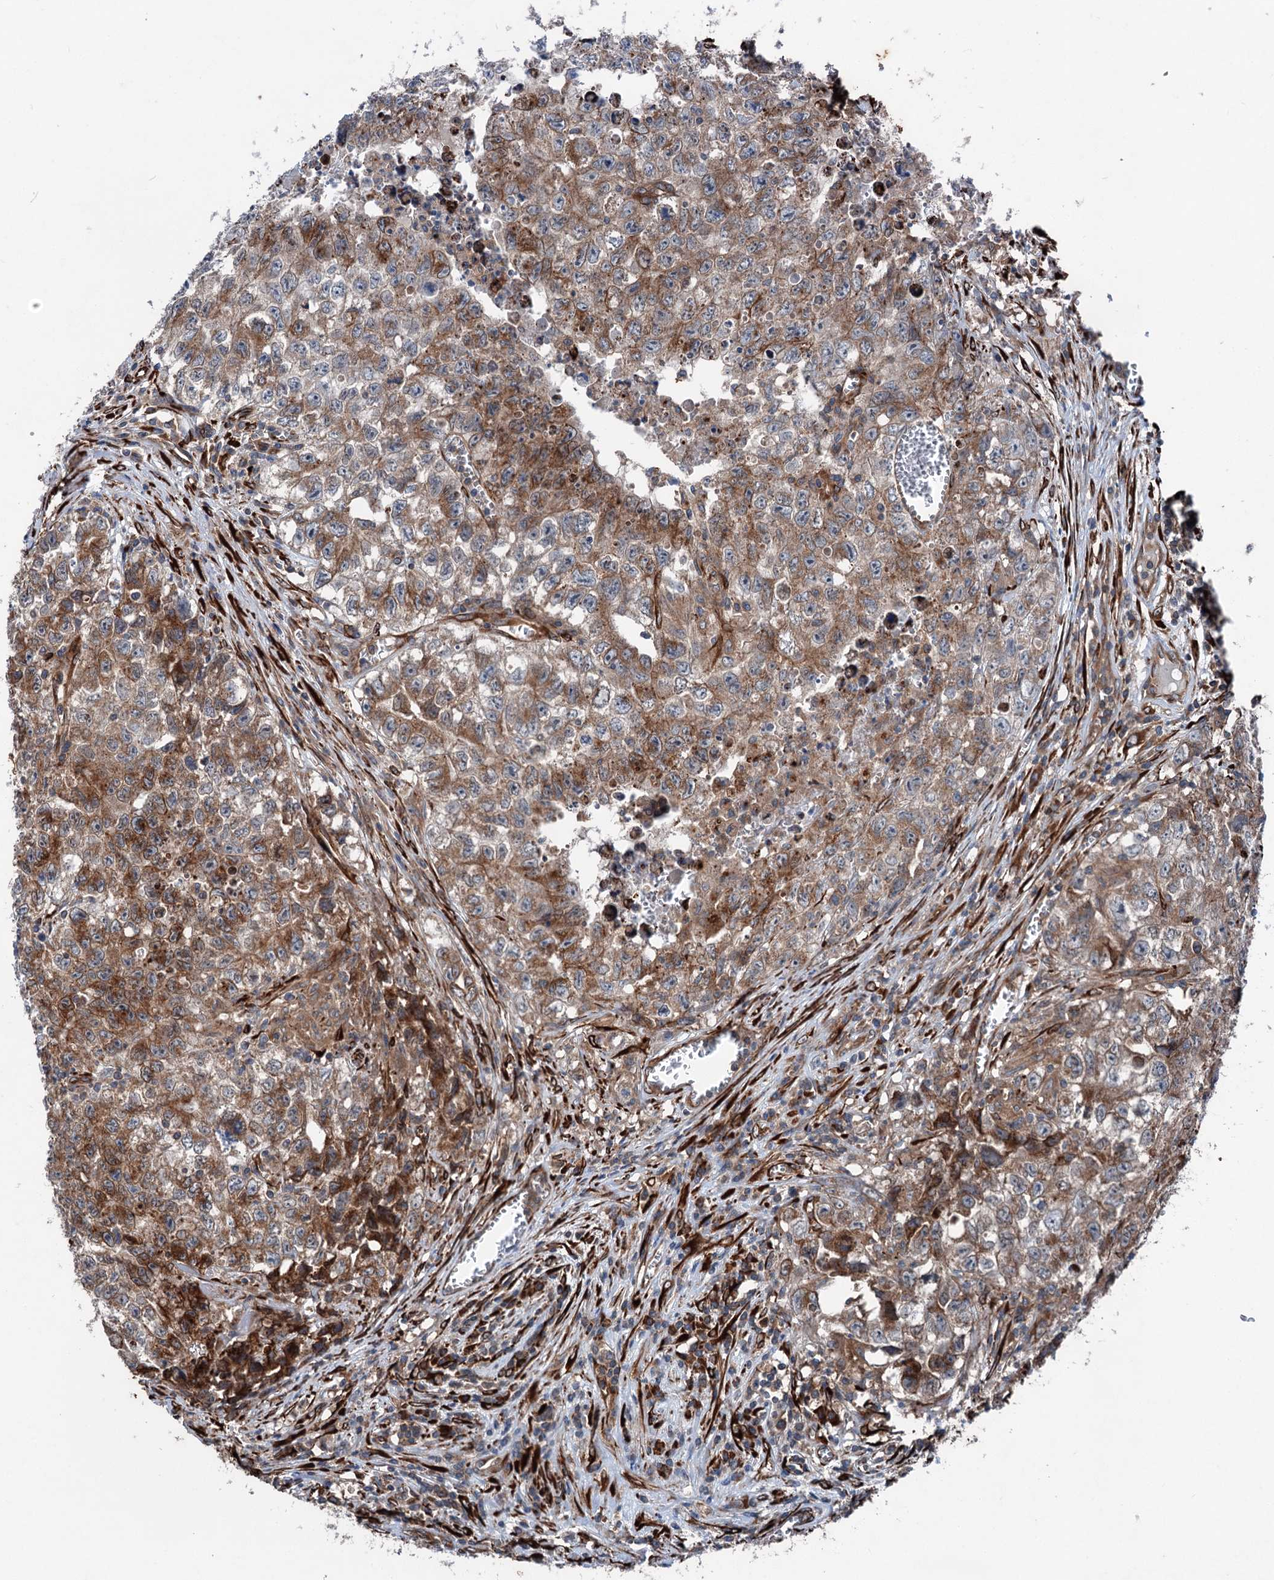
{"staining": {"intensity": "moderate", "quantity": ">75%", "location": "cytoplasmic/membranous"}, "tissue": "testis cancer", "cell_type": "Tumor cells", "image_type": "cancer", "snomed": [{"axis": "morphology", "description": "Seminoma, NOS"}, {"axis": "morphology", "description": "Carcinoma, Embryonal, NOS"}, {"axis": "topography", "description": "Testis"}], "caption": "Immunohistochemical staining of testis cancer (seminoma) demonstrates medium levels of moderate cytoplasmic/membranous protein staining in approximately >75% of tumor cells.", "gene": "DDIAS", "patient": {"sex": "male", "age": 43}}